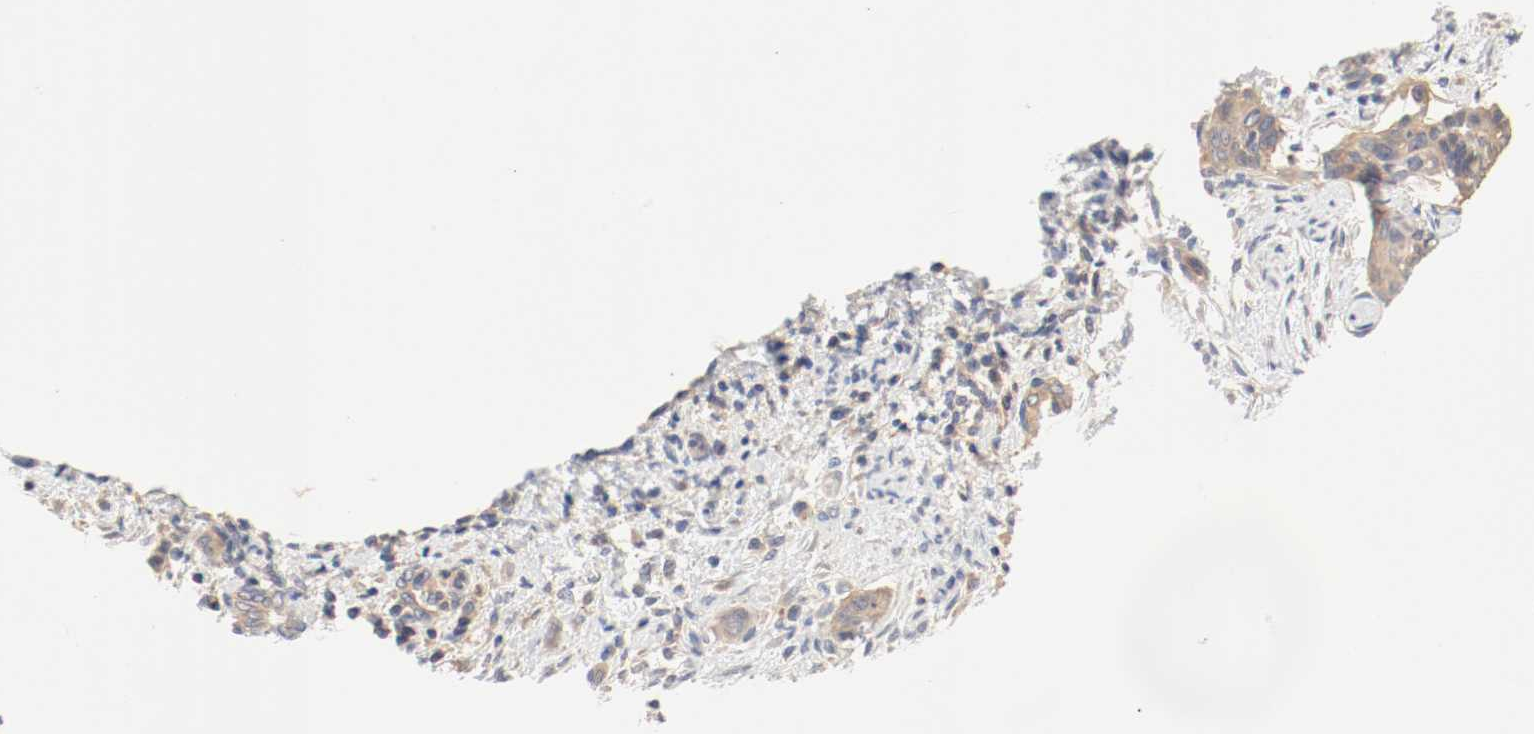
{"staining": {"intensity": "moderate", "quantity": ">75%", "location": "cytoplasmic/membranous"}, "tissue": "cervical cancer", "cell_type": "Tumor cells", "image_type": "cancer", "snomed": [{"axis": "morphology", "description": "Squamous cell carcinoma, NOS"}, {"axis": "topography", "description": "Cervix"}], "caption": "A medium amount of moderate cytoplasmic/membranous positivity is present in about >75% of tumor cells in cervical cancer (squamous cell carcinoma) tissue.", "gene": "GIT1", "patient": {"sex": "female", "age": 33}}